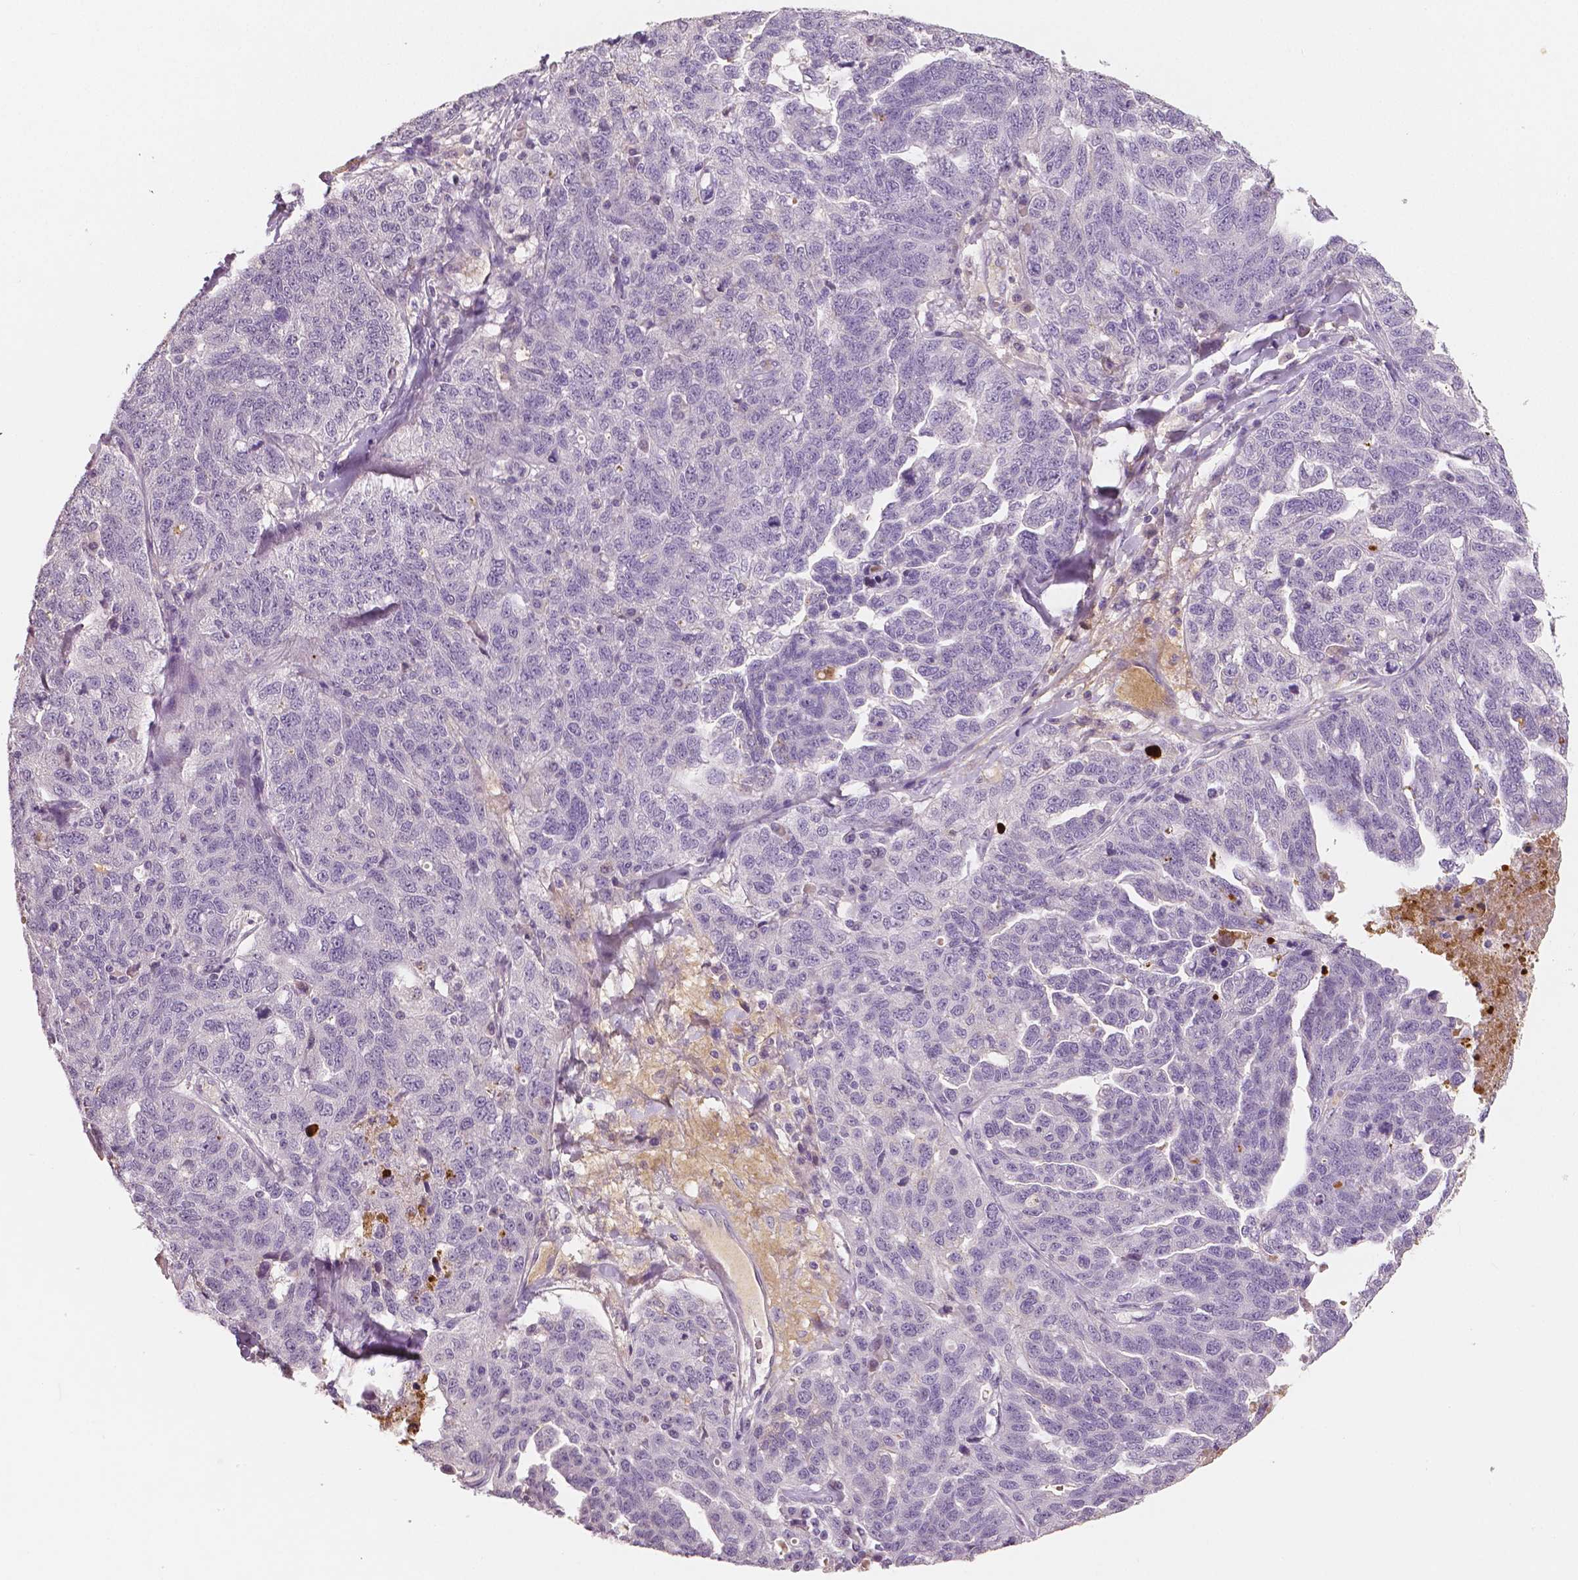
{"staining": {"intensity": "negative", "quantity": "none", "location": "none"}, "tissue": "ovarian cancer", "cell_type": "Tumor cells", "image_type": "cancer", "snomed": [{"axis": "morphology", "description": "Cystadenocarcinoma, serous, NOS"}, {"axis": "topography", "description": "Ovary"}], "caption": "Immunohistochemical staining of human ovarian serous cystadenocarcinoma reveals no significant positivity in tumor cells.", "gene": "APOA4", "patient": {"sex": "female", "age": 71}}